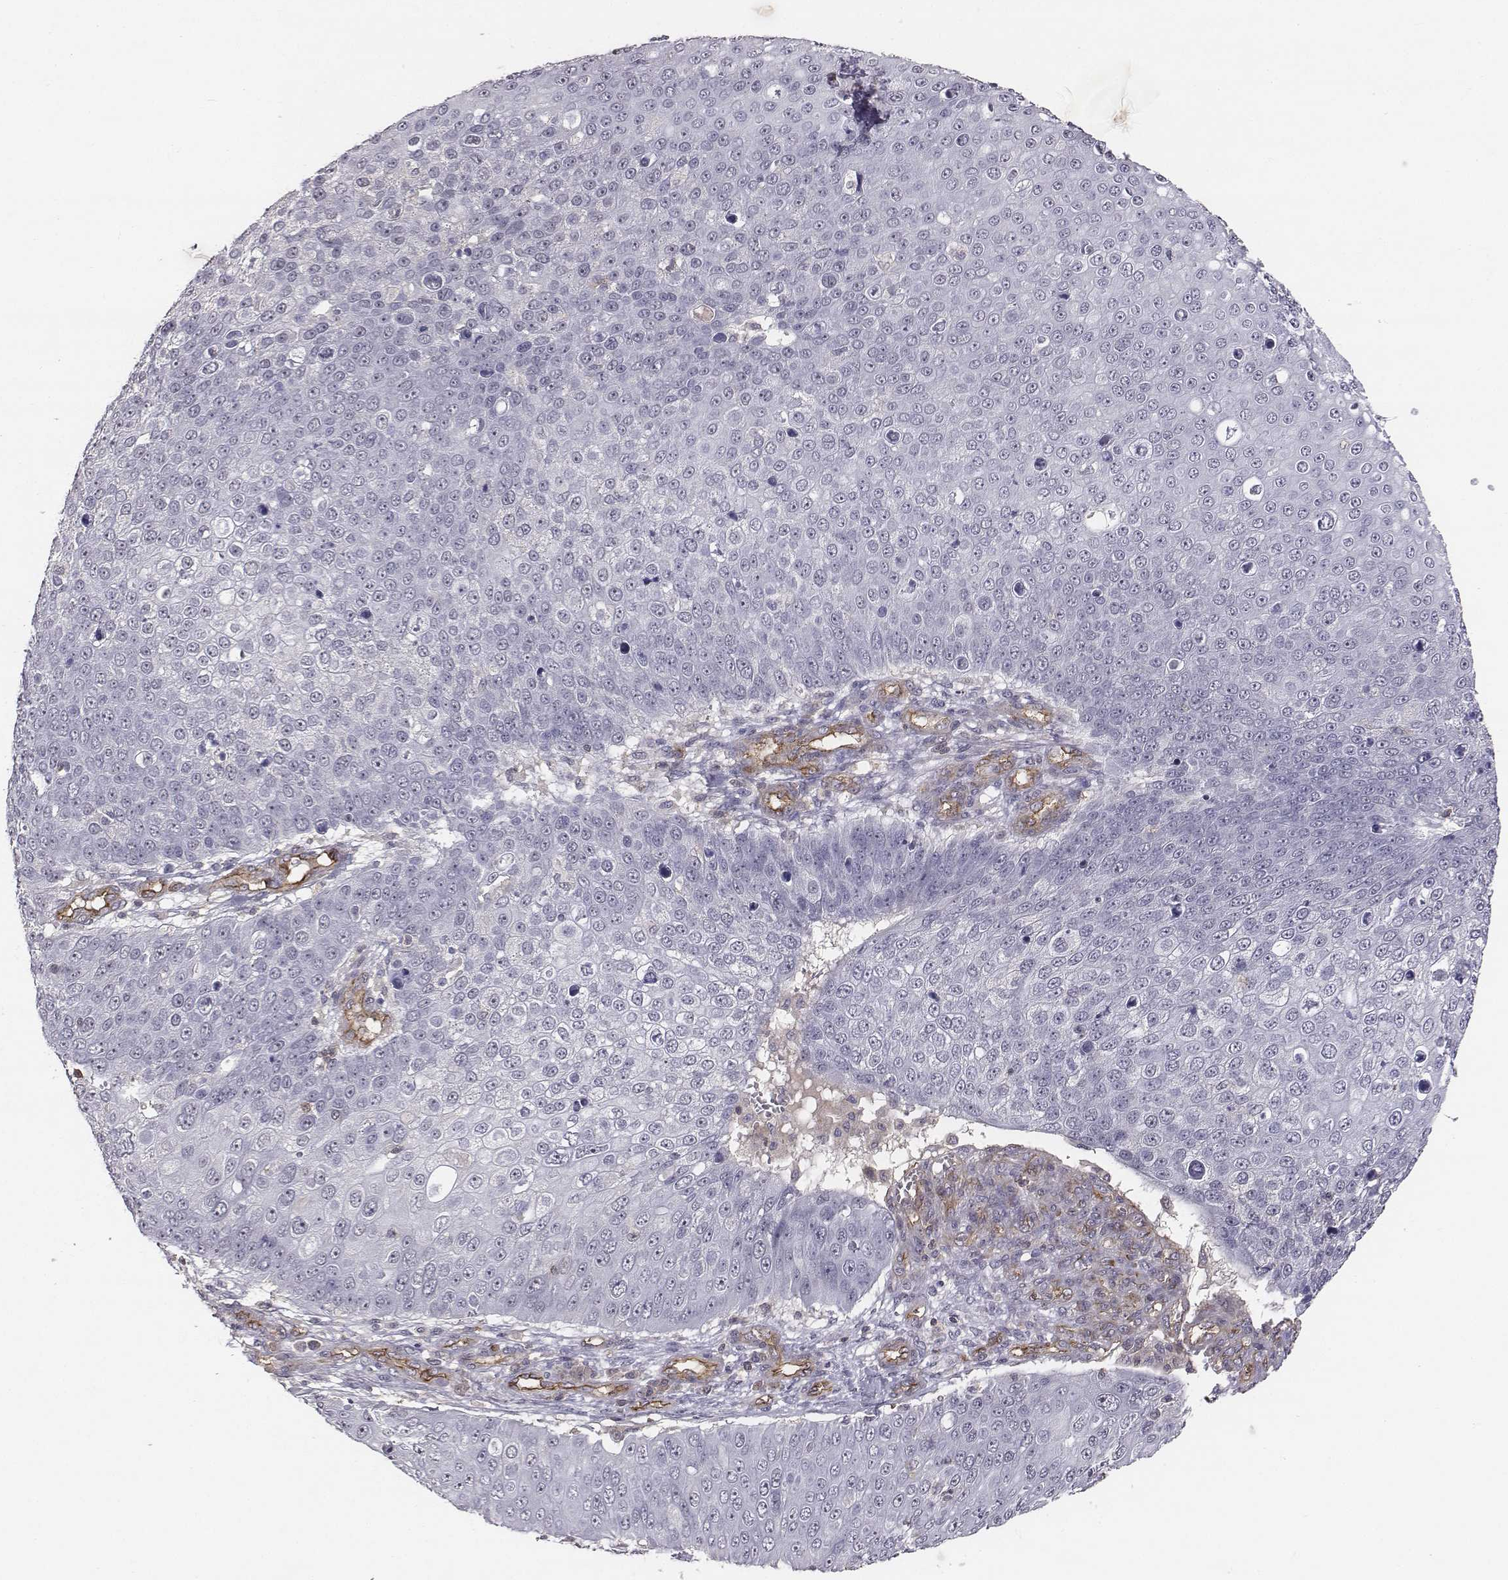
{"staining": {"intensity": "negative", "quantity": "none", "location": "none"}, "tissue": "skin cancer", "cell_type": "Tumor cells", "image_type": "cancer", "snomed": [{"axis": "morphology", "description": "Squamous cell carcinoma, NOS"}, {"axis": "topography", "description": "Skin"}], "caption": "This is an immunohistochemistry (IHC) image of human squamous cell carcinoma (skin). There is no staining in tumor cells.", "gene": "PTPRG", "patient": {"sex": "male", "age": 71}}